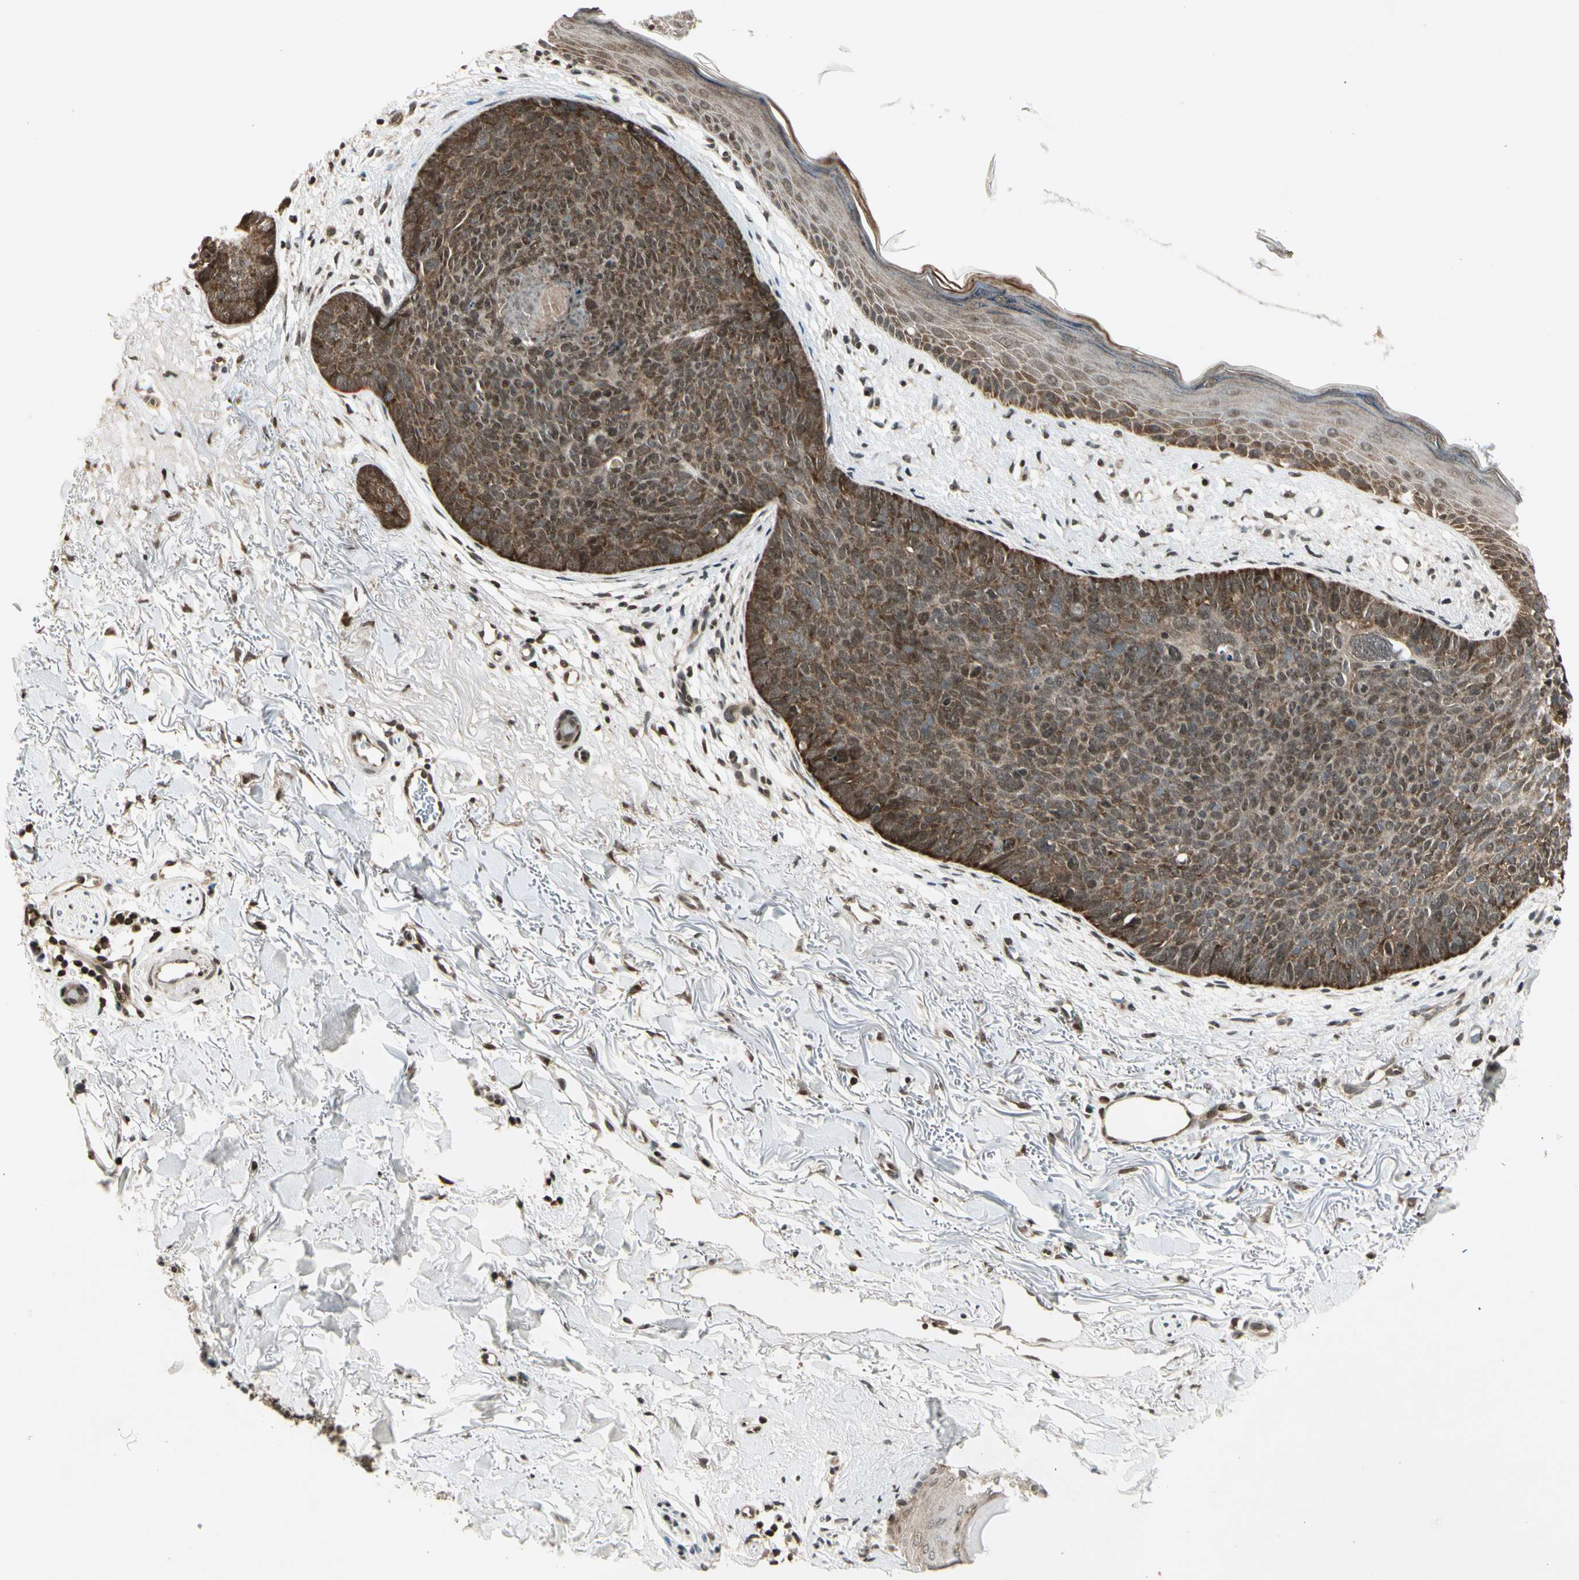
{"staining": {"intensity": "moderate", "quantity": ">75%", "location": "cytoplasmic/membranous"}, "tissue": "skin cancer", "cell_type": "Tumor cells", "image_type": "cancer", "snomed": [{"axis": "morphology", "description": "Basal cell carcinoma"}, {"axis": "topography", "description": "Skin"}], "caption": "This photomicrograph displays IHC staining of human basal cell carcinoma (skin), with medium moderate cytoplasmic/membranous expression in approximately >75% of tumor cells.", "gene": "SMN2", "patient": {"sex": "female", "age": 70}}